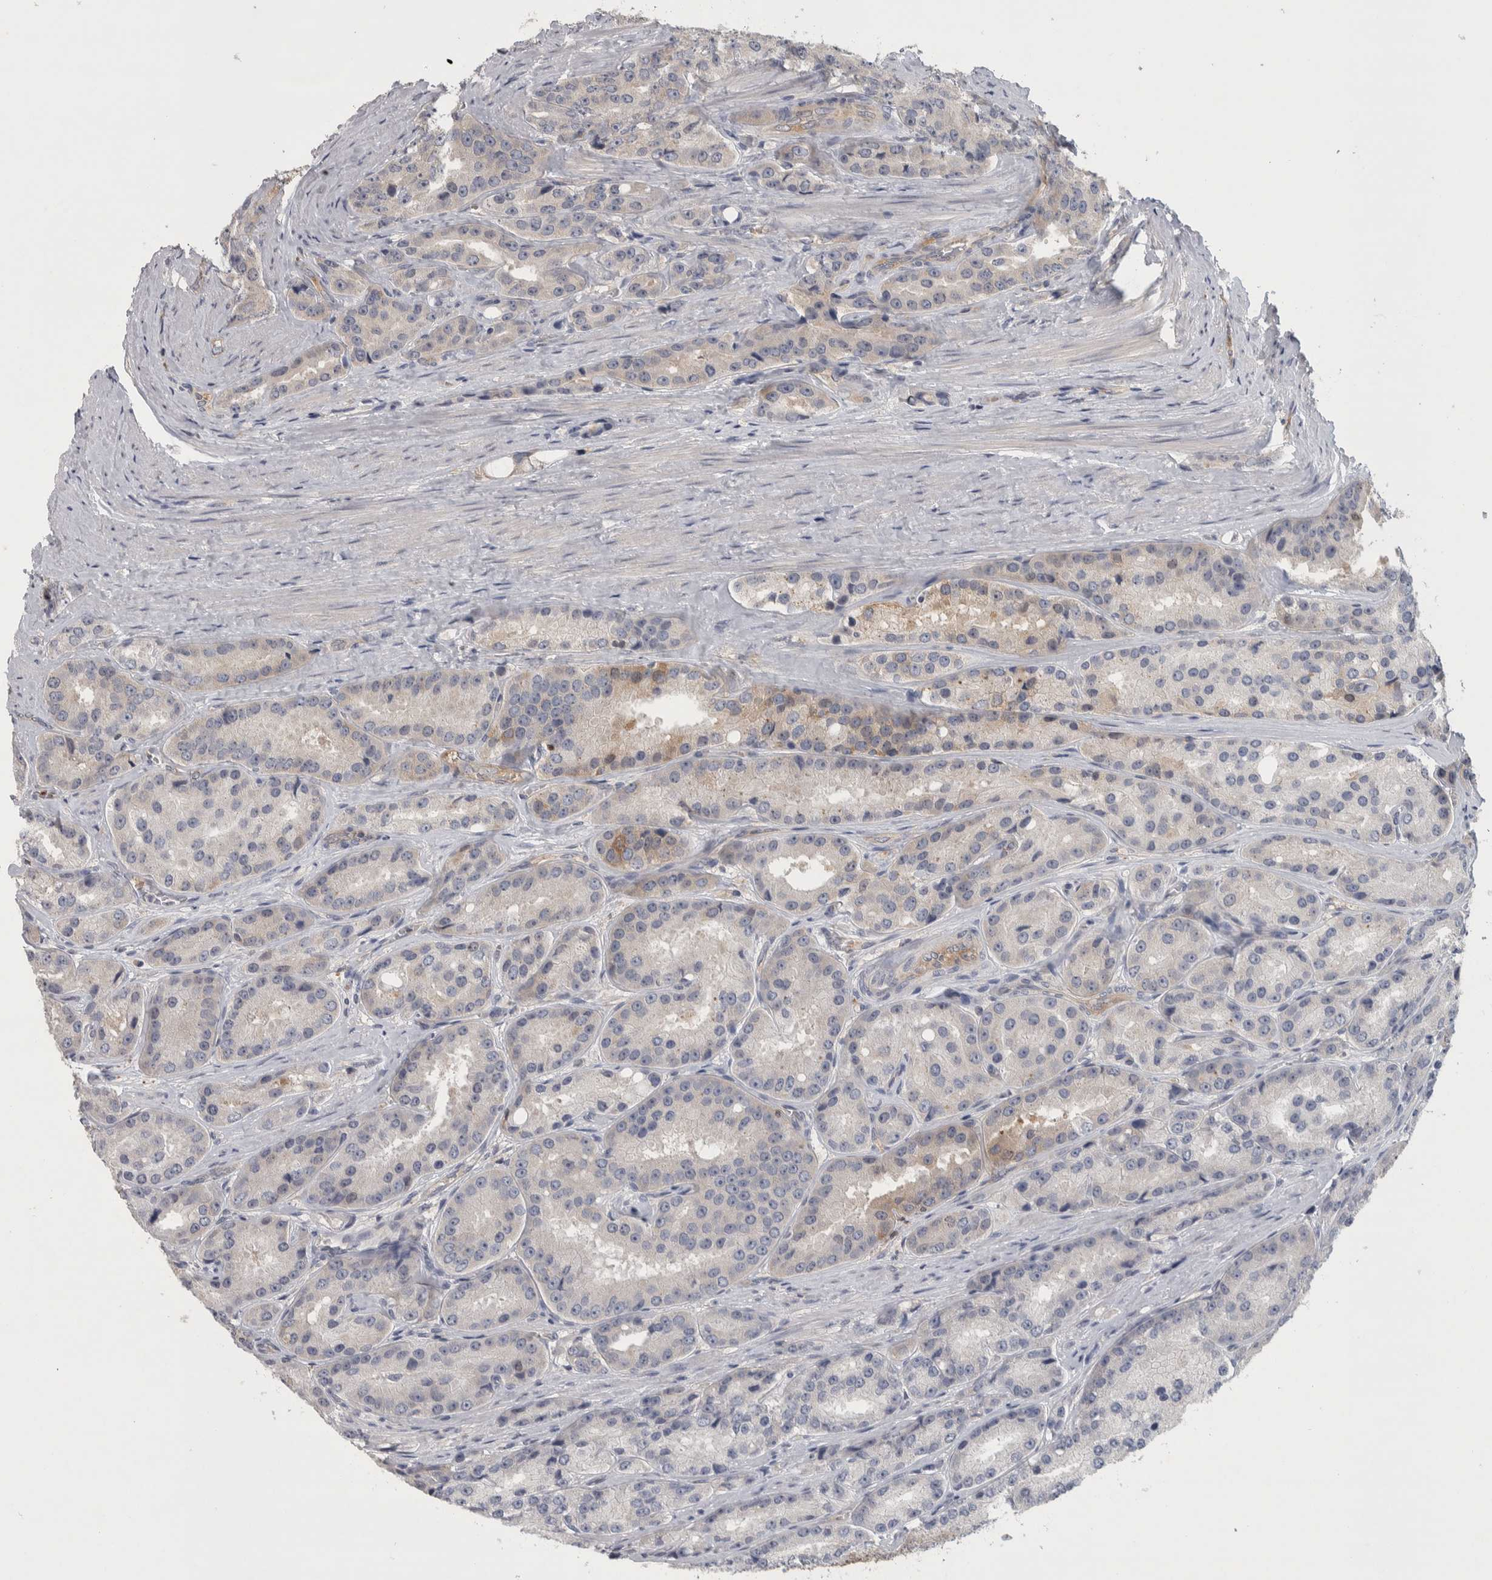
{"staining": {"intensity": "weak", "quantity": "<25%", "location": "cytoplasmic/membranous"}, "tissue": "prostate cancer", "cell_type": "Tumor cells", "image_type": "cancer", "snomed": [{"axis": "morphology", "description": "Adenocarcinoma, High grade"}, {"axis": "topography", "description": "Prostate"}], "caption": "Immunohistochemical staining of prostate high-grade adenocarcinoma shows no significant staining in tumor cells. (DAB IHC, high magnification).", "gene": "NFKB2", "patient": {"sex": "male", "age": 60}}